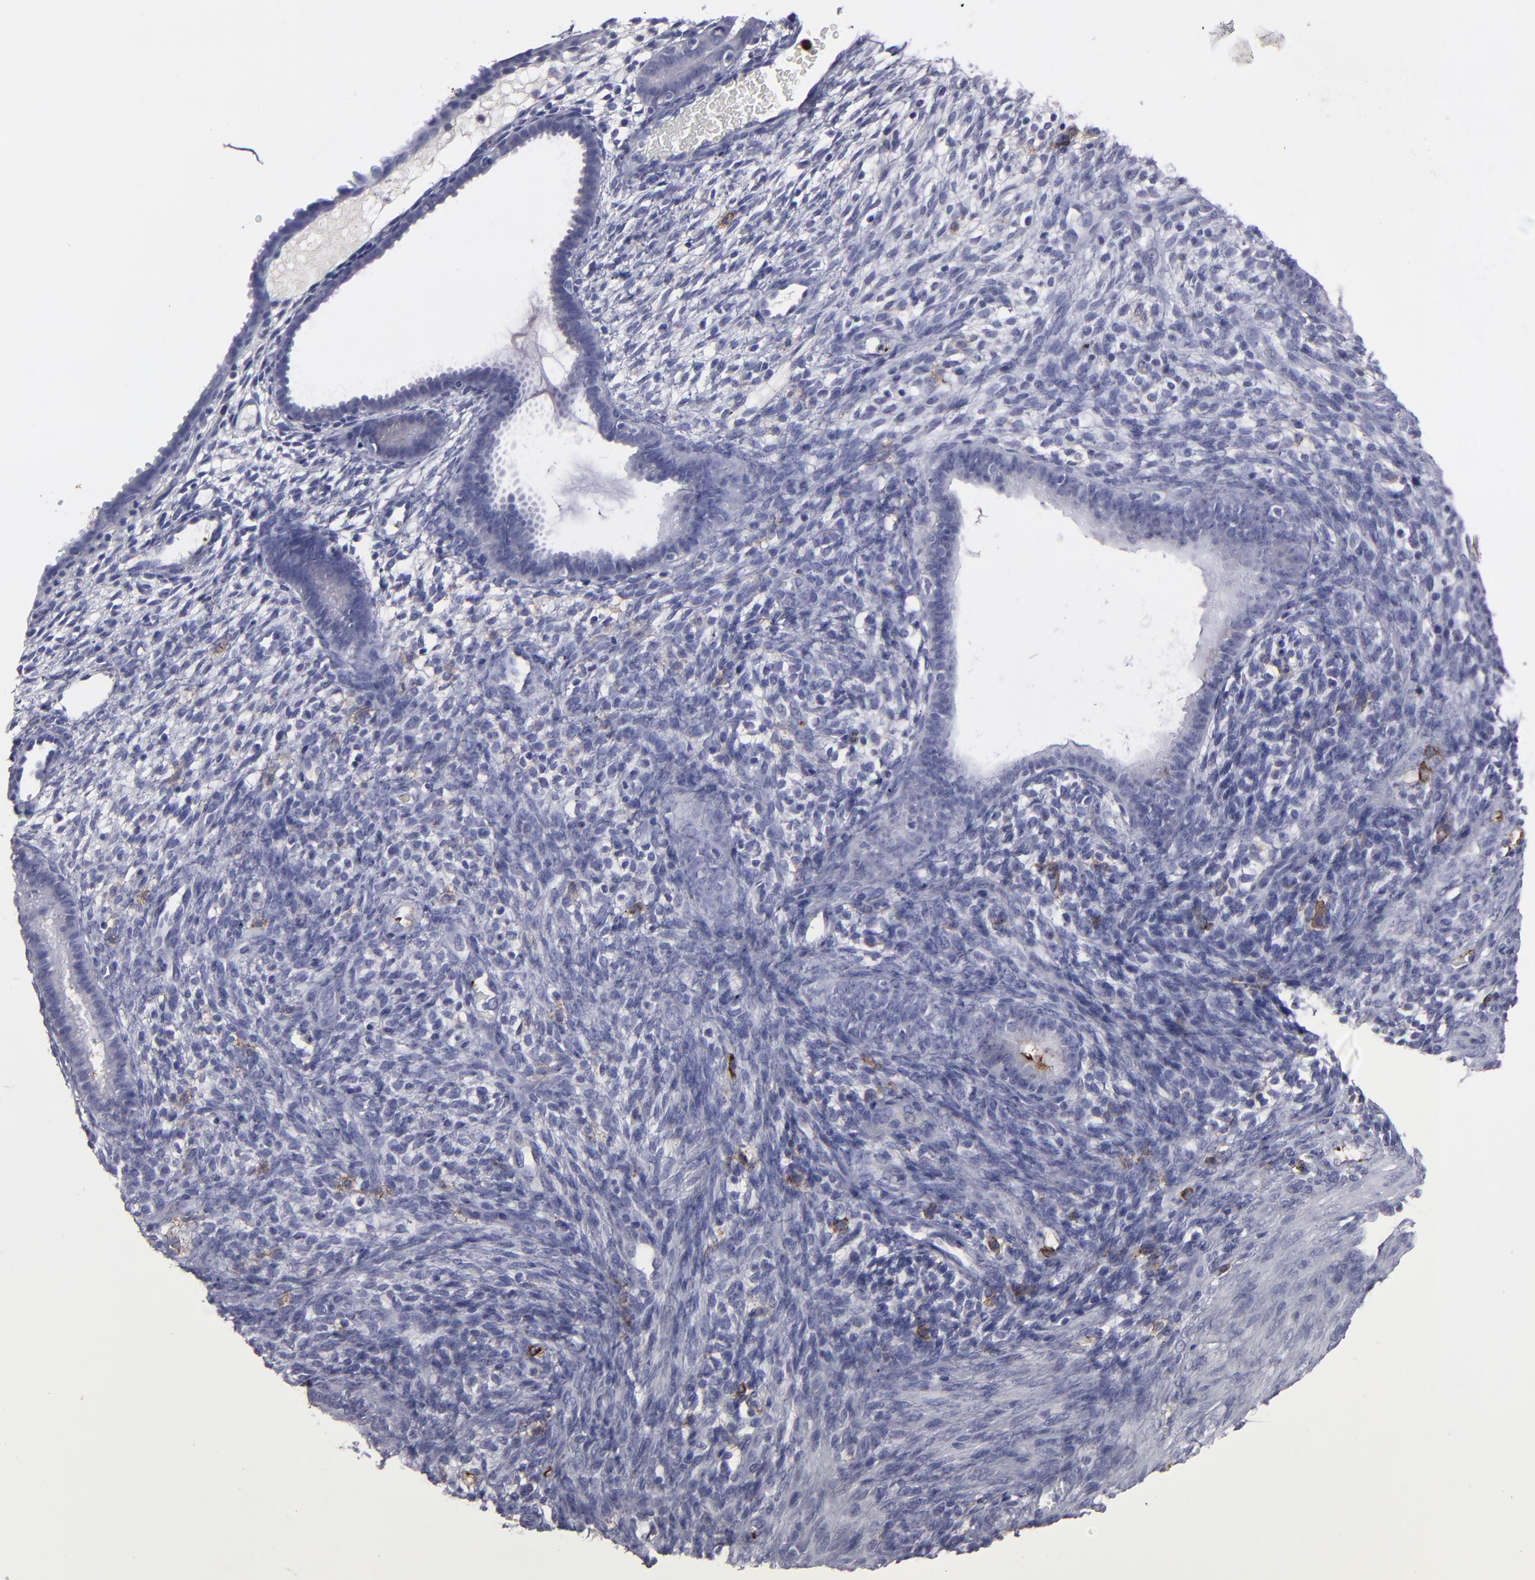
{"staining": {"intensity": "negative", "quantity": "none", "location": "none"}, "tissue": "endometrium", "cell_type": "Cells in endometrial stroma", "image_type": "normal", "snomed": [{"axis": "morphology", "description": "Normal tissue, NOS"}, {"axis": "topography", "description": "Endometrium"}], "caption": "A high-resolution image shows immunohistochemistry (IHC) staining of normal endometrium, which reveals no significant staining in cells in endometrial stroma. (Brightfield microscopy of DAB immunohistochemistry (IHC) at high magnification).", "gene": "CD36", "patient": {"sex": "female", "age": 72}}